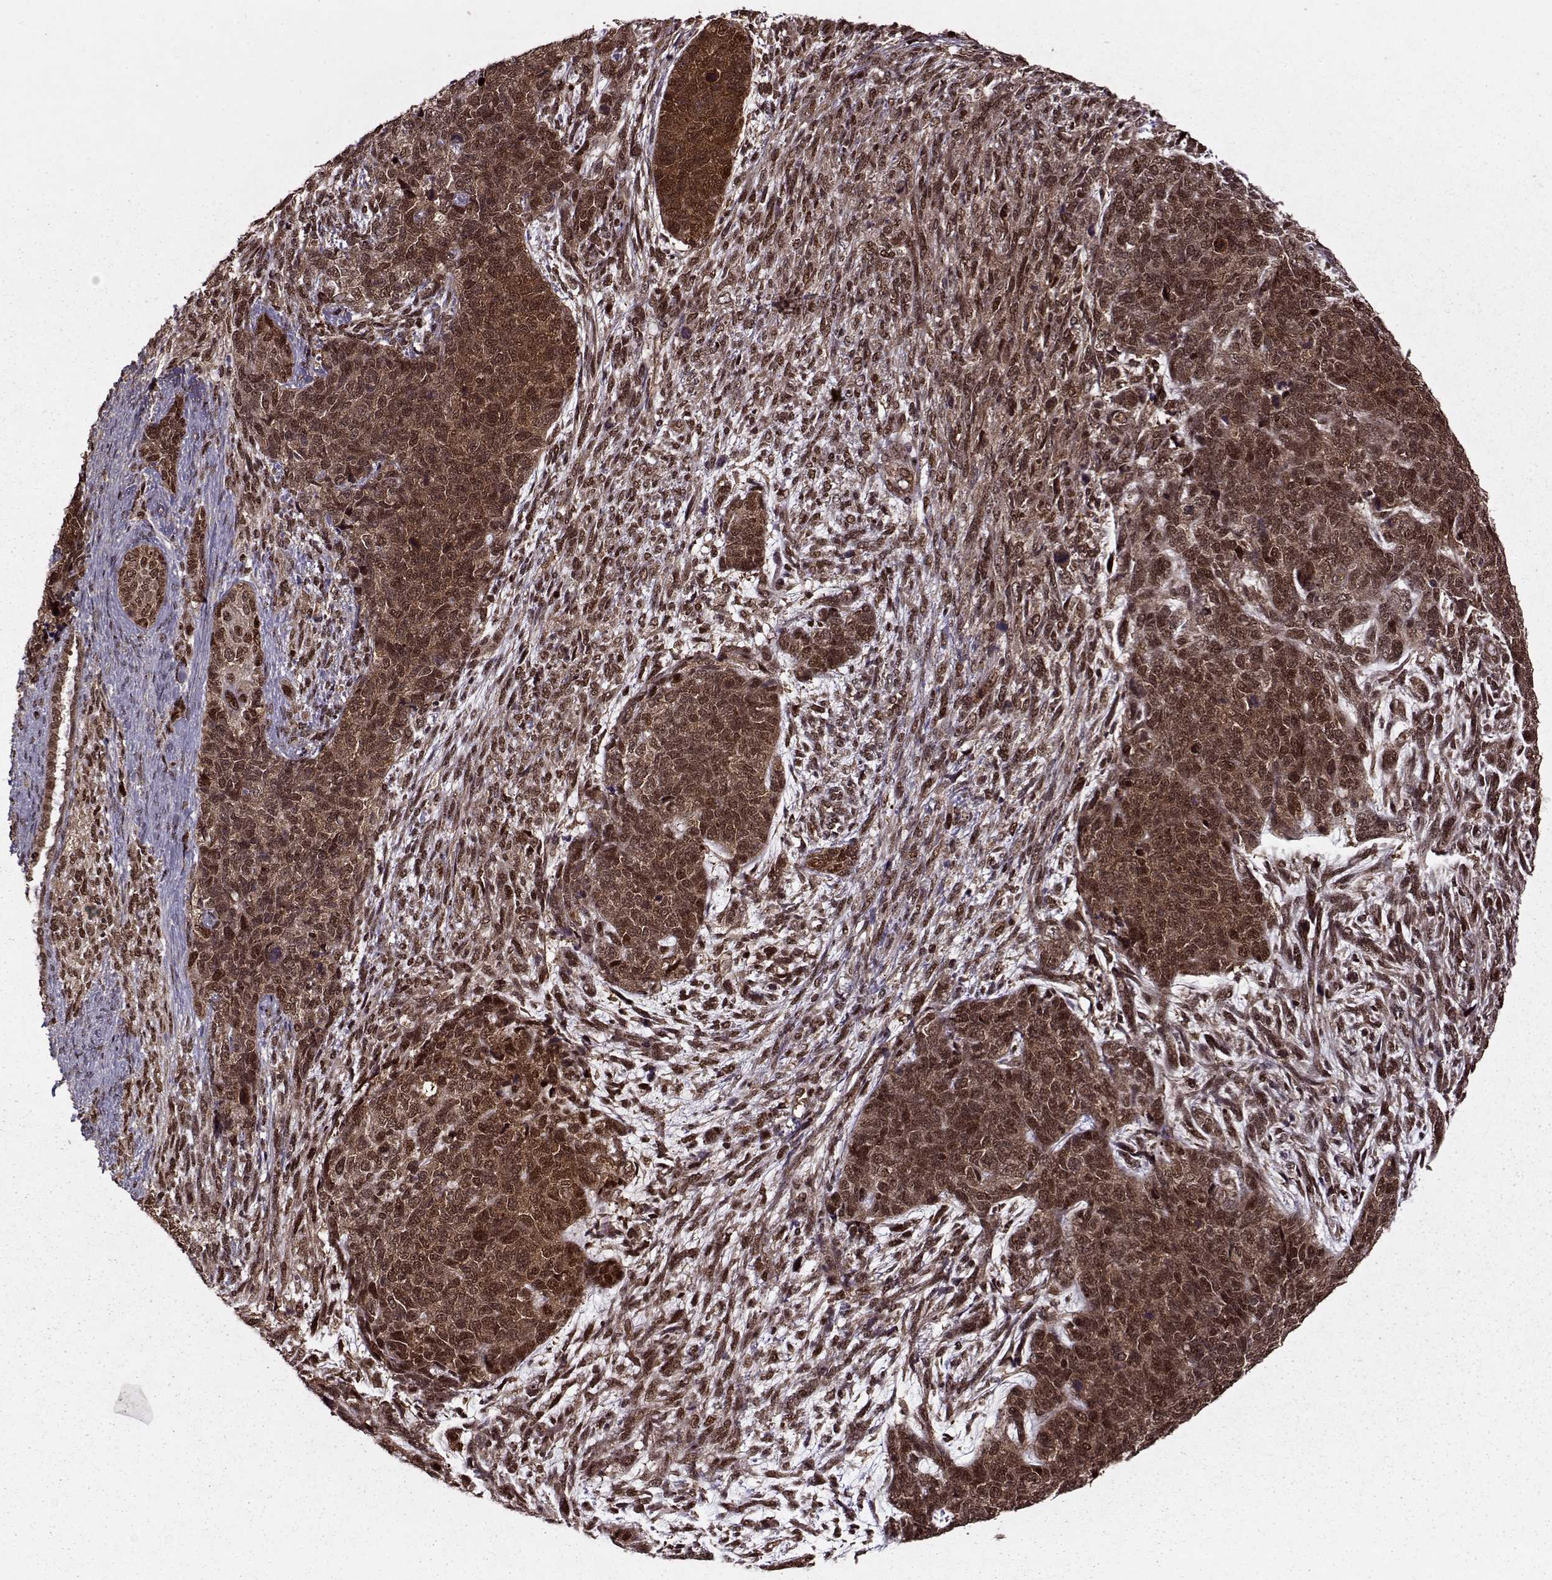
{"staining": {"intensity": "strong", "quantity": ">75%", "location": "cytoplasmic/membranous,nuclear"}, "tissue": "cervical cancer", "cell_type": "Tumor cells", "image_type": "cancer", "snomed": [{"axis": "morphology", "description": "Squamous cell carcinoma, NOS"}, {"axis": "topography", "description": "Cervix"}], "caption": "This is a histology image of immunohistochemistry (IHC) staining of cervical cancer, which shows strong staining in the cytoplasmic/membranous and nuclear of tumor cells.", "gene": "PSMA7", "patient": {"sex": "female", "age": 63}}